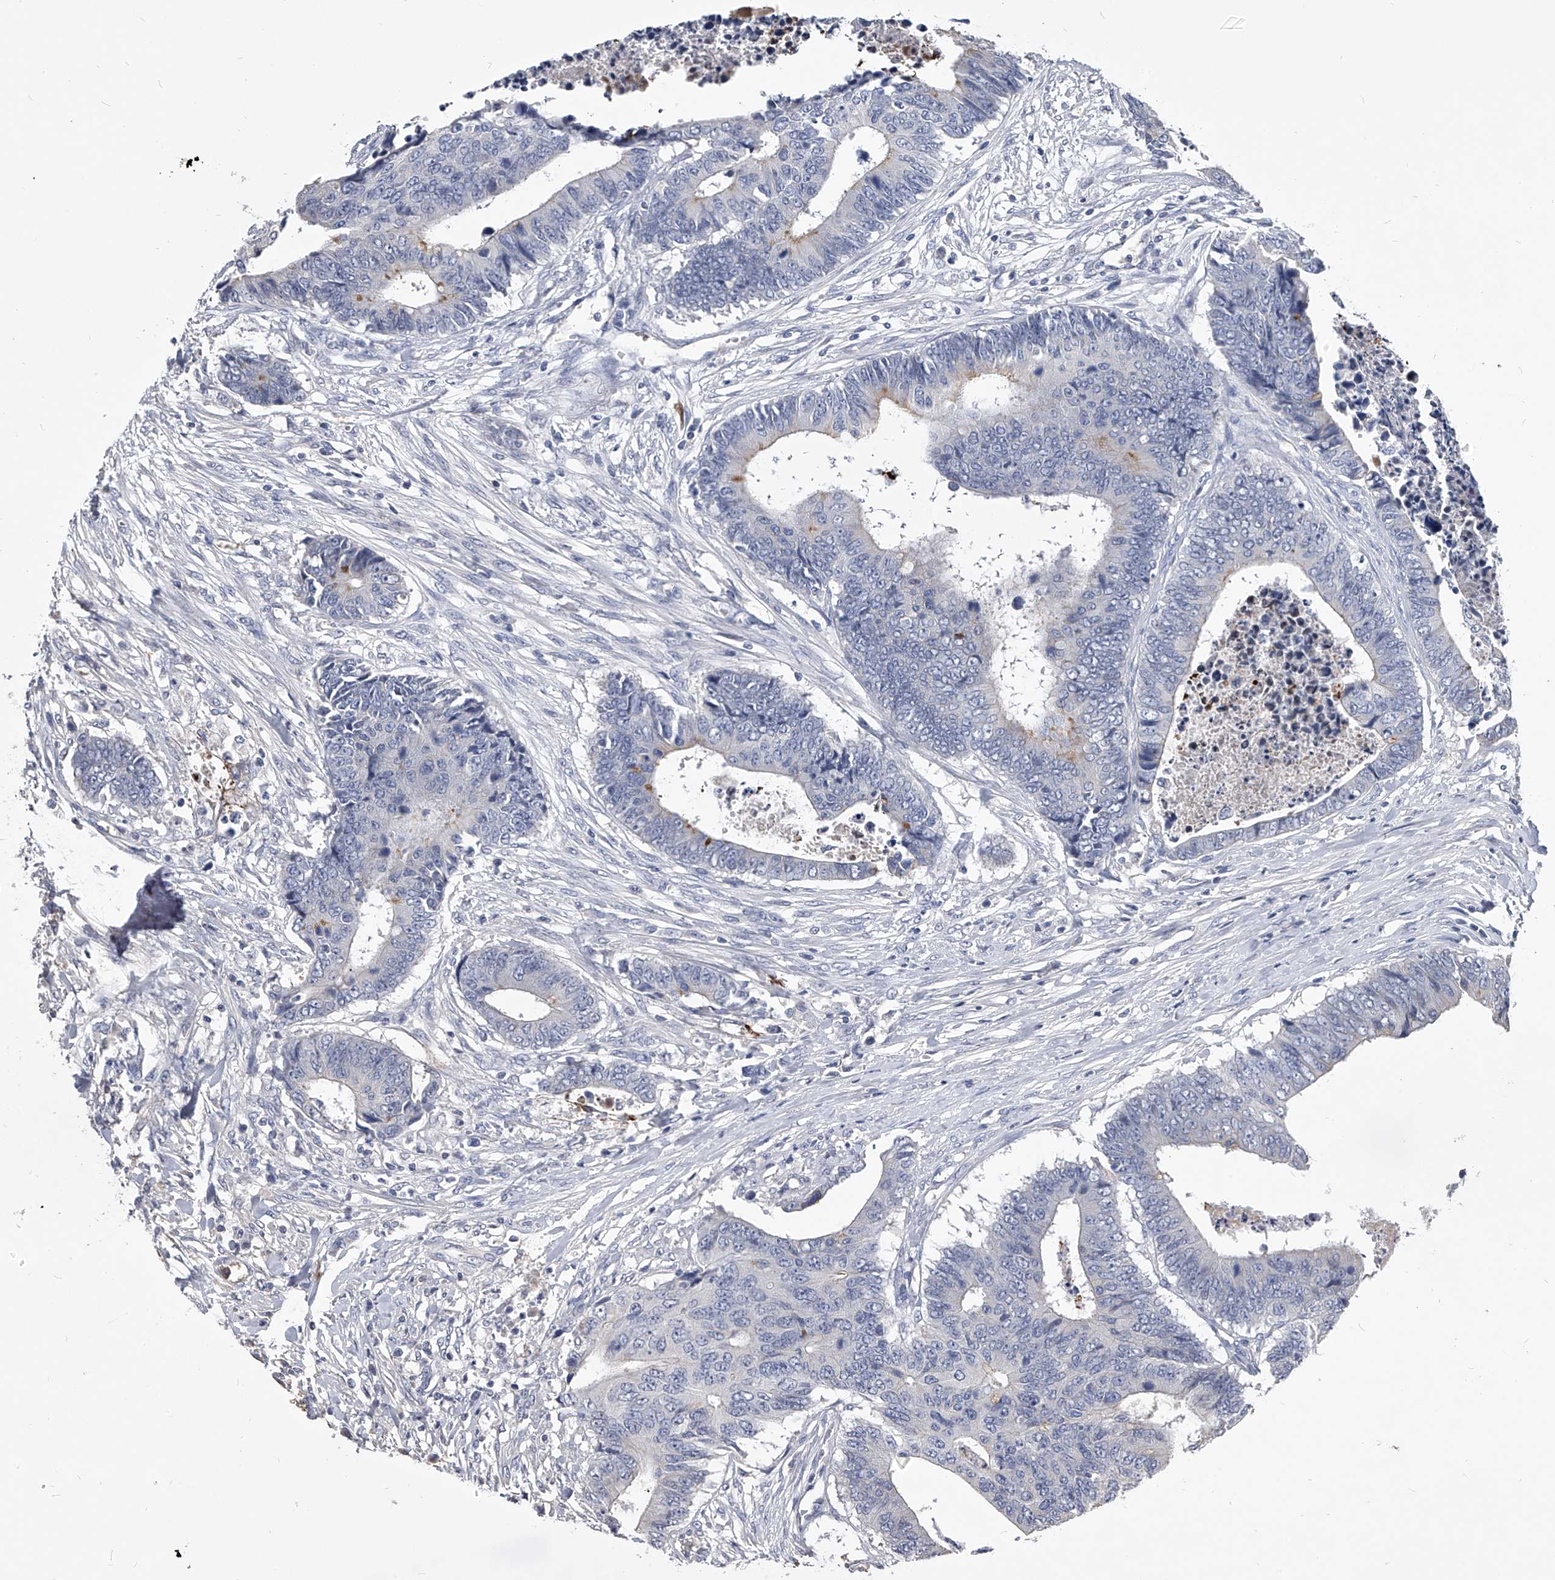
{"staining": {"intensity": "negative", "quantity": "none", "location": "none"}, "tissue": "colorectal cancer", "cell_type": "Tumor cells", "image_type": "cancer", "snomed": [{"axis": "morphology", "description": "Adenocarcinoma, NOS"}, {"axis": "topography", "description": "Rectum"}], "caption": "Tumor cells are negative for brown protein staining in colorectal adenocarcinoma.", "gene": "MDN1", "patient": {"sex": "male", "age": 84}}